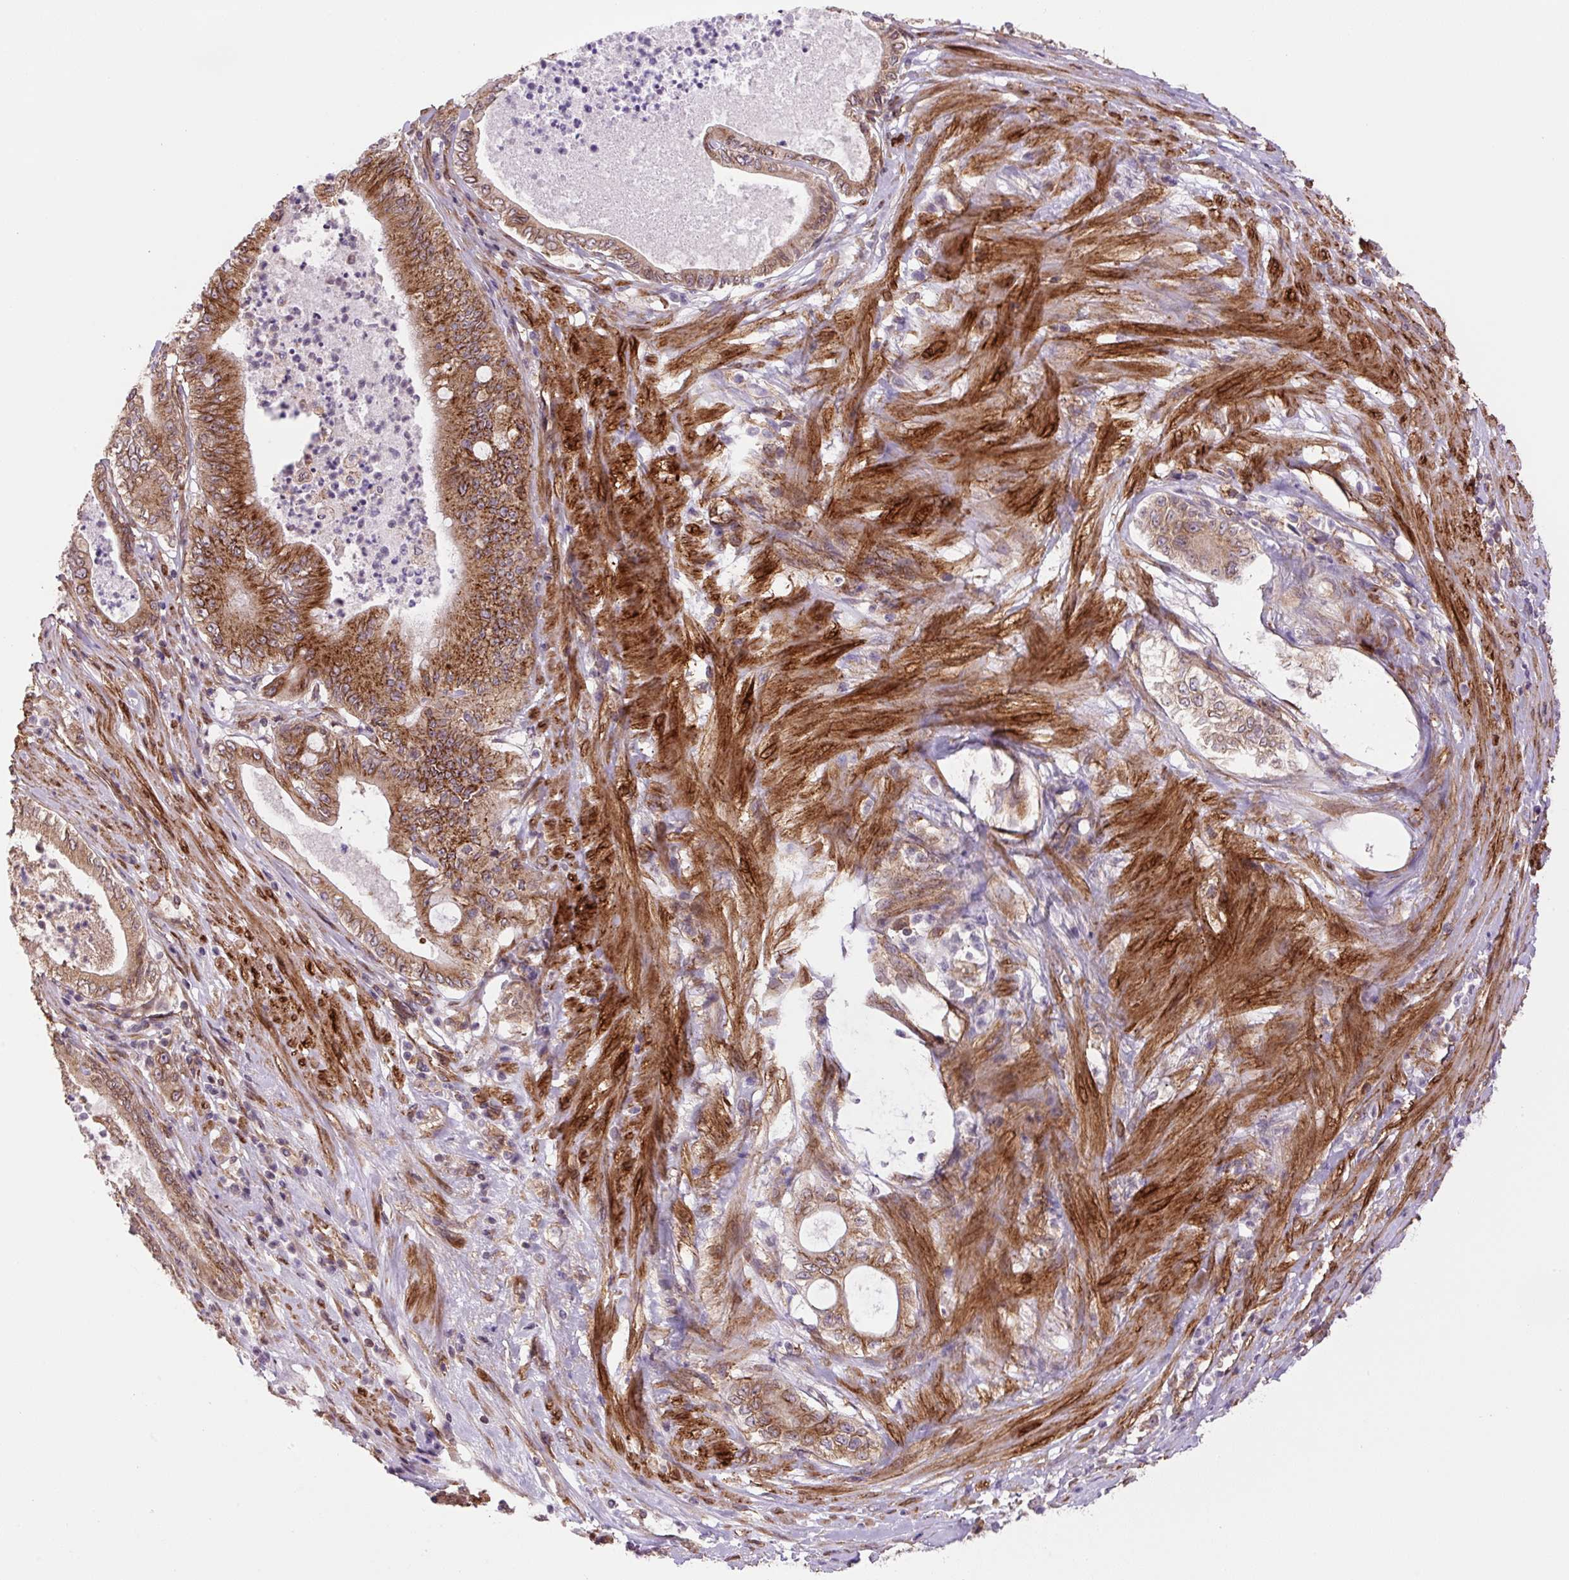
{"staining": {"intensity": "moderate", "quantity": ">75%", "location": "cytoplasmic/membranous"}, "tissue": "pancreatic cancer", "cell_type": "Tumor cells", "image_type": "cancer", "snomed": [{"axis": "morphology", "description": "Adenocarcinoma, NOS"}, {"axis": "topography", "description": "Pancreas"}], "caption": "Immunohistochemistry photomicrograph of human pancreatic cancer stained for a protein (brown), which exhibits medium levels of moderate cytoplasmic/membranous positivity in about >75% of tumor cells.", "gene": "SEPTIN10", "patient": {"sex": "male", "age": 71}}